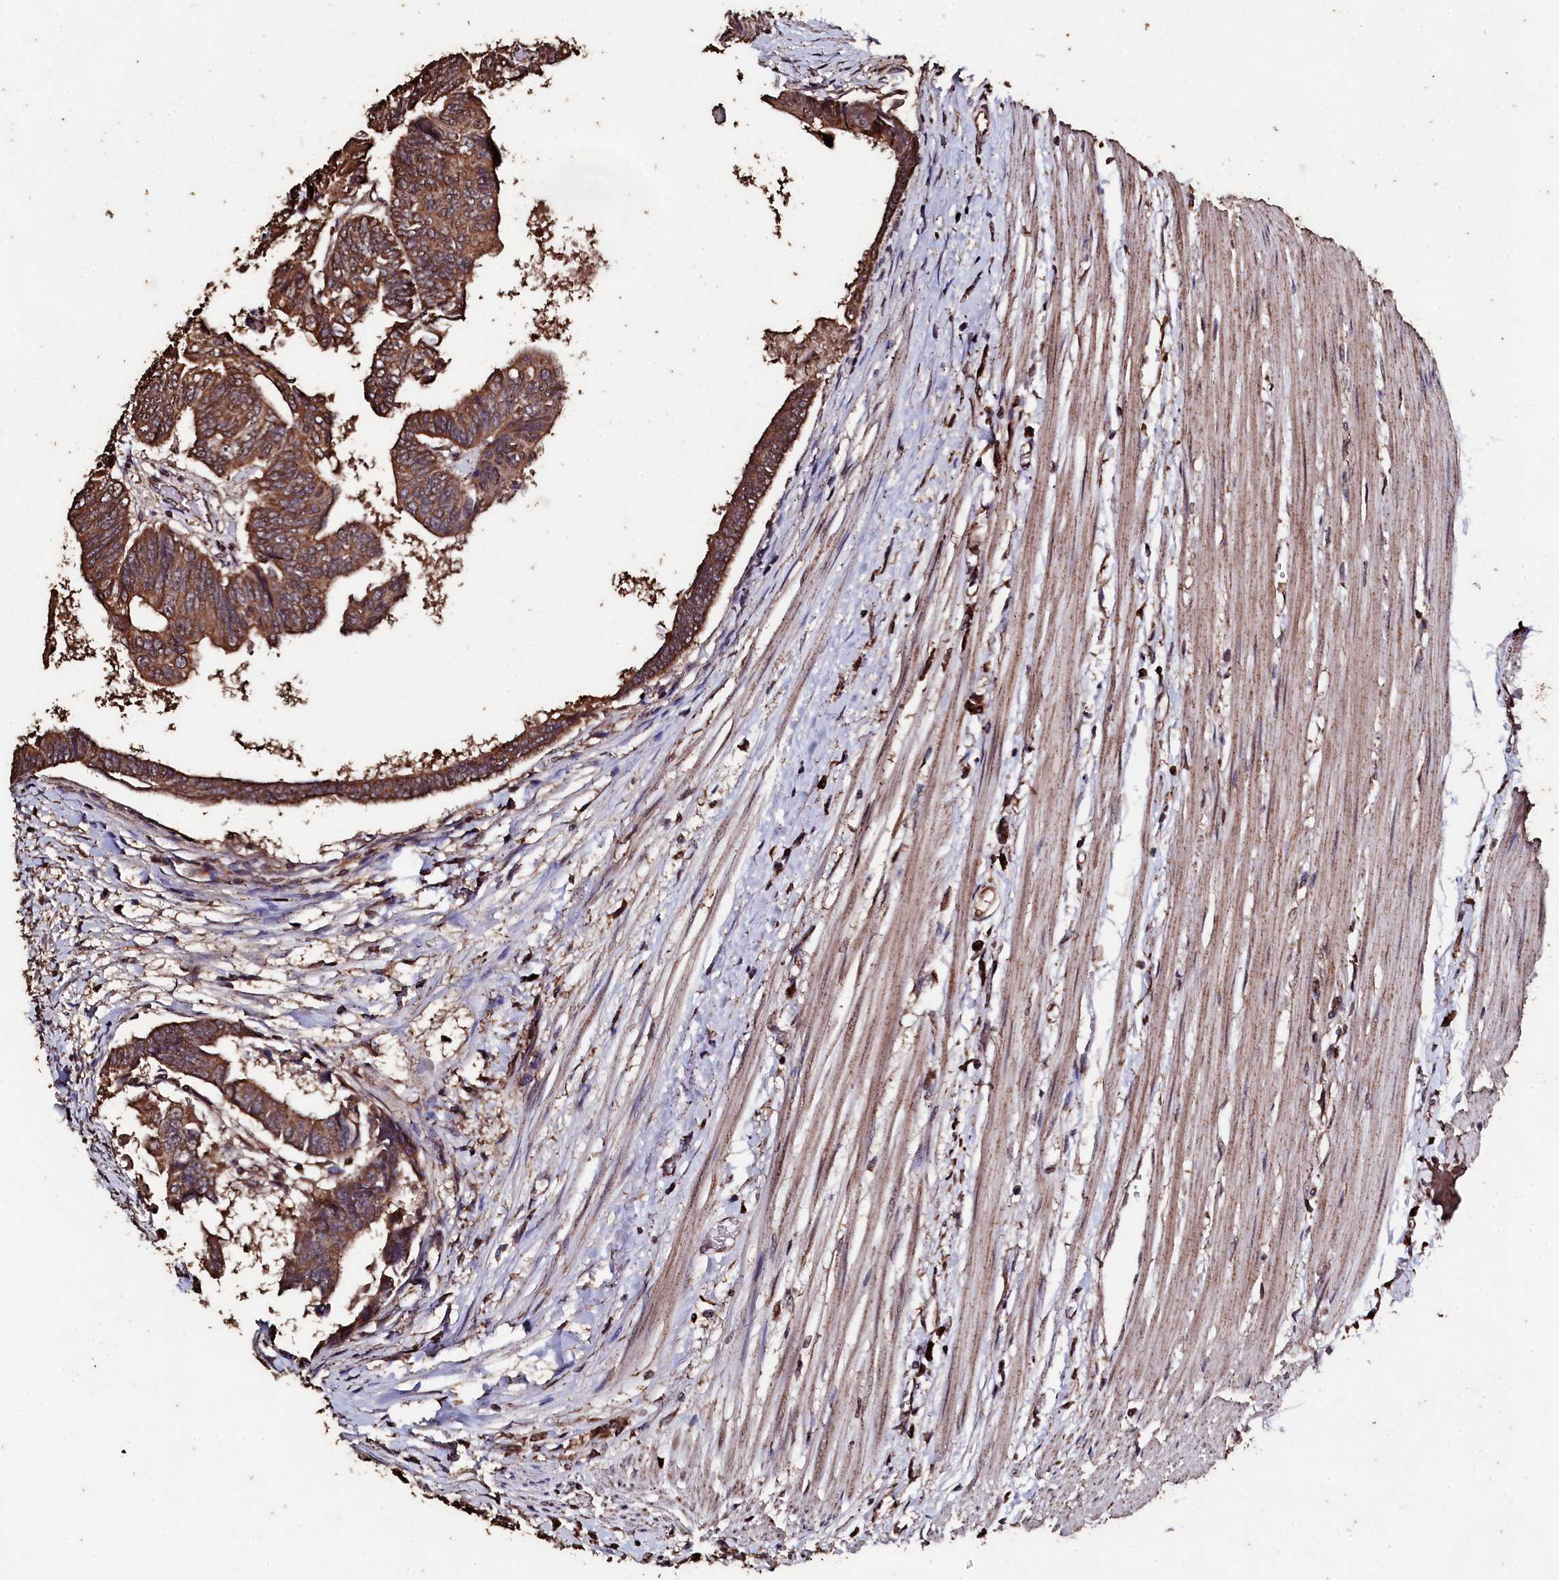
{"staining": {"intensity": "moderate", "quantity": ">75%", "location": "cytoplasmic/membranous"}, "tissue": "colorectal cancer", "cell_type": "Tumor cells", "image_type": "cancer", "snomed": [{"axis": "morphology", "description": "Adenocarcinoma, NOS"}, {"axis": "topography", "description": "Rectum"}], "caption": "A micrograph of colorectal cancer stained for a protein reveals moderate cytoplasmic/membranous brown staining in tumor cells. Nuclei are stained in blue.", "gene": "FAAP24", "patient": {"sex": "female", "age": 65}}